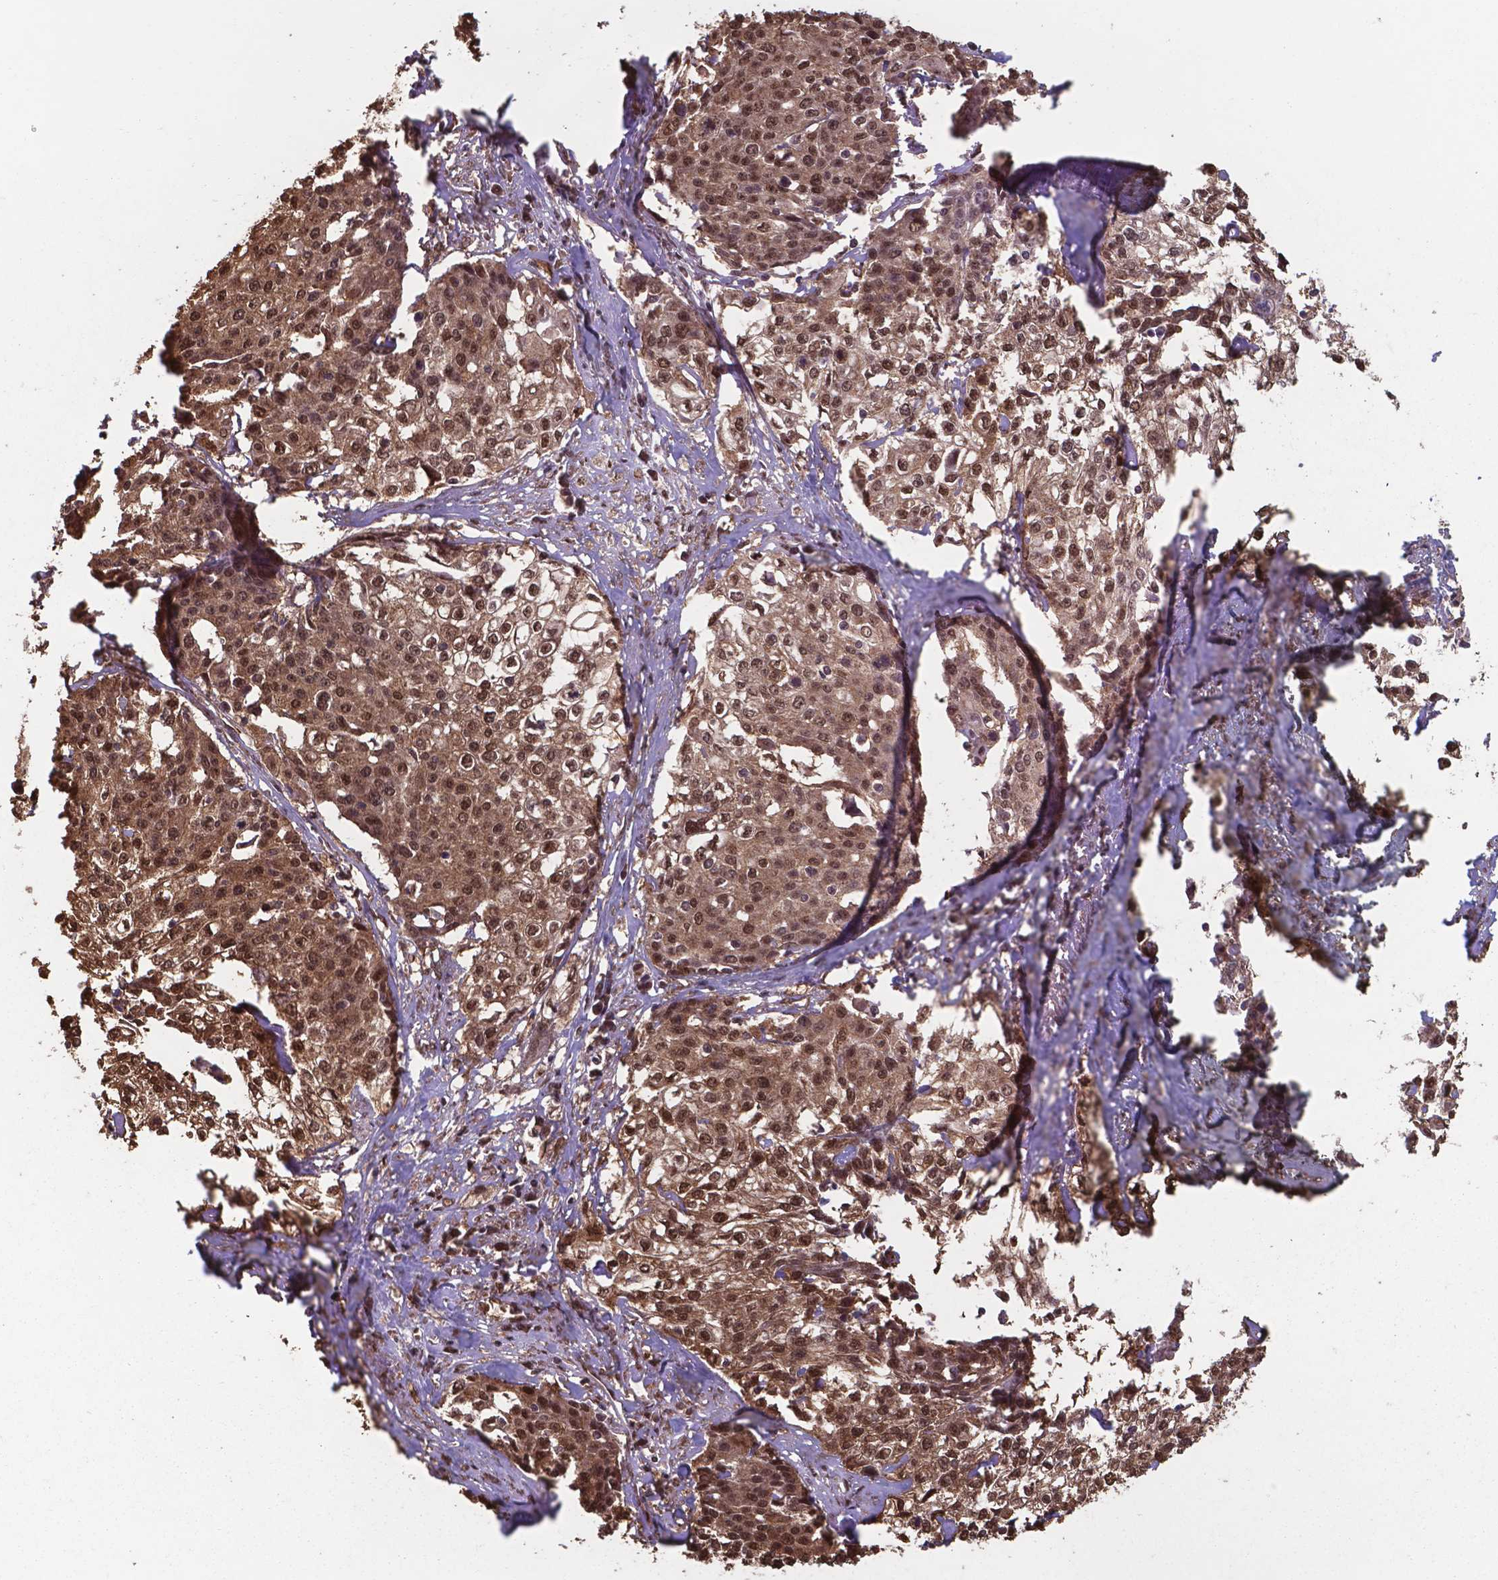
{"staining": {"intensity": "moderate", "quantity": ">75%", "location": "cytoplasmic/membranous,nuclear"}, "tissue": "cervical cancer", "cell_type": "Tumor cells", "image_type": "cancer", "snomed": [{"axis": "morphology", "description": "Squamous cell carcinoma, NOS"}, {"axis": "topography", "description": "Cervix"}], "caption": "IHC of human cervical cancer exhibits medium levels of moderate cytoplasmic/membranous and nuclear positivity in approximately >75% of tumor cells.", "gene": "CHP2", "patient": {"sex": "female", "age": 39}}